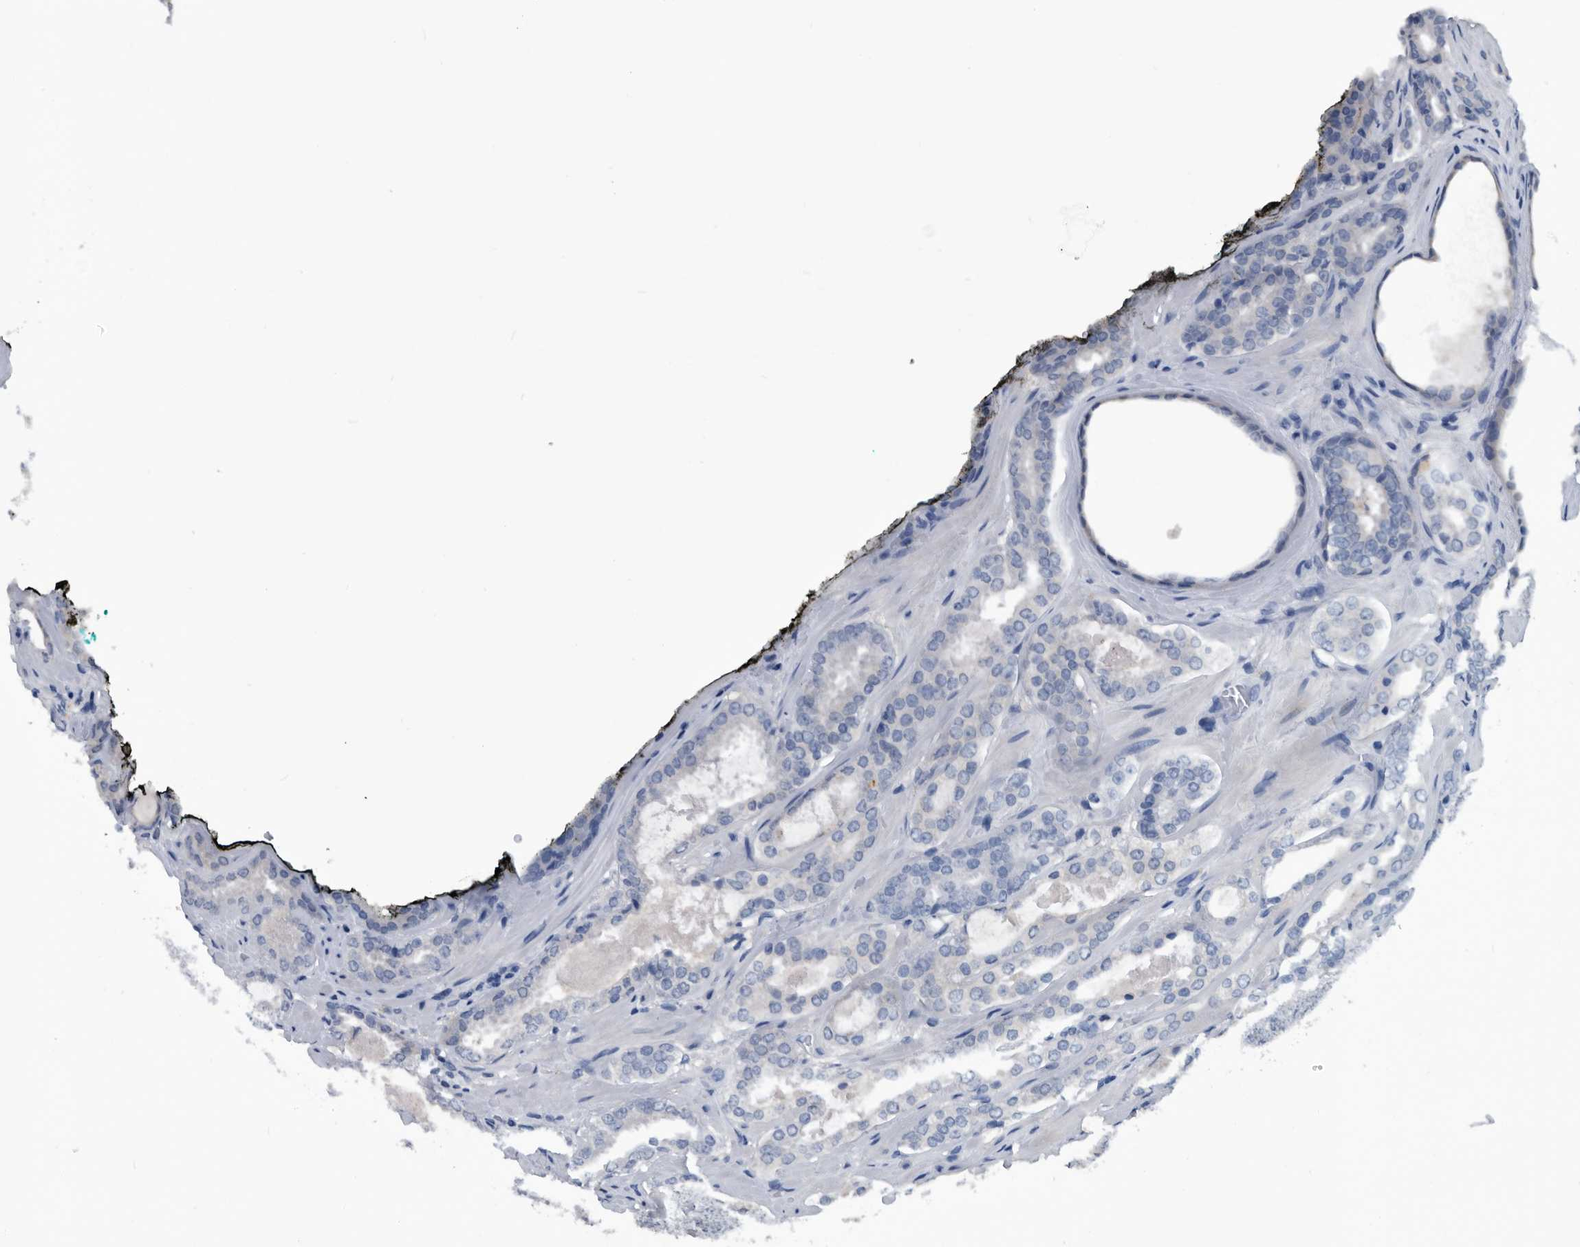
{"staining": {"intensity": "negative", "quantity": "none", "location": "none"}, "tissue": "prostate cancer", "cell_type": "Tumor cells", "image_type": "cancer", "snomed": [{"axis": "morphology", "description": "Adenocarcinoma, High grade"}, {"axis": "topography", "description": "Prostate"}], "caption": "IHC image of neoplastic tissue: human adenocarcinoma (high-grade) (prostate) stained with DAB reveals no significant protein positivity in tumor cells.", "gene": "PDXK", "patient": {"sex": "male", "age": 60}}